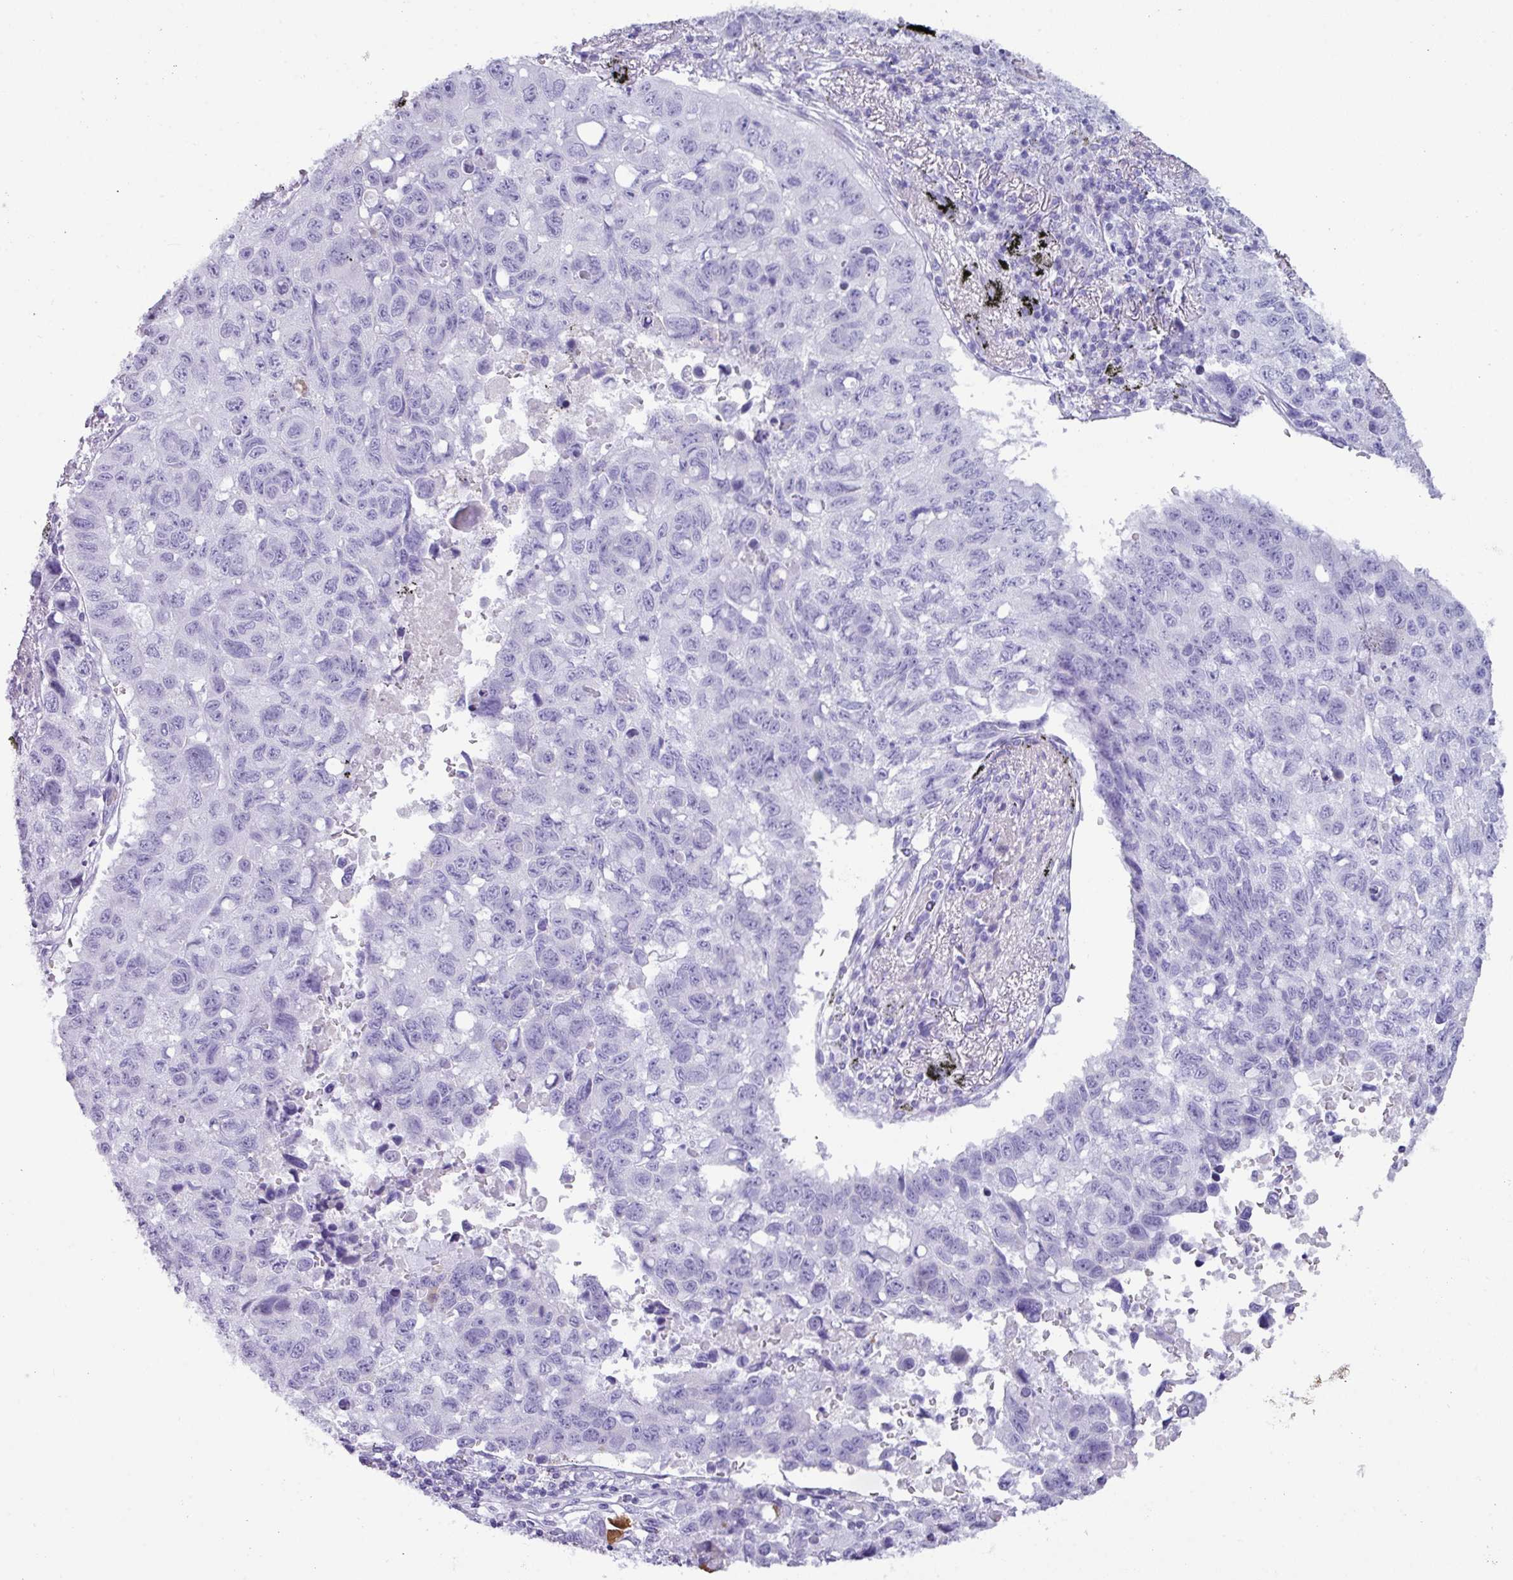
{"staining": {"intensity": "negative", "quantity": "none", "location": "none"}, "tissue": "lung cancer", "cell_type": "Tumor cells", "image_type": "cancer", "snomed": [{"axis": "morphology", "description": "Squamous cell carcinoma, NOS"}, {"axis": "topography", "description": "Lung"}], "caption": "Tumor cells are negative for brown protein staining in lung cancer (squamous cell carcinoma).", "gene": "NCCRP1", "patient": {"sex": "male", "age": 60}}